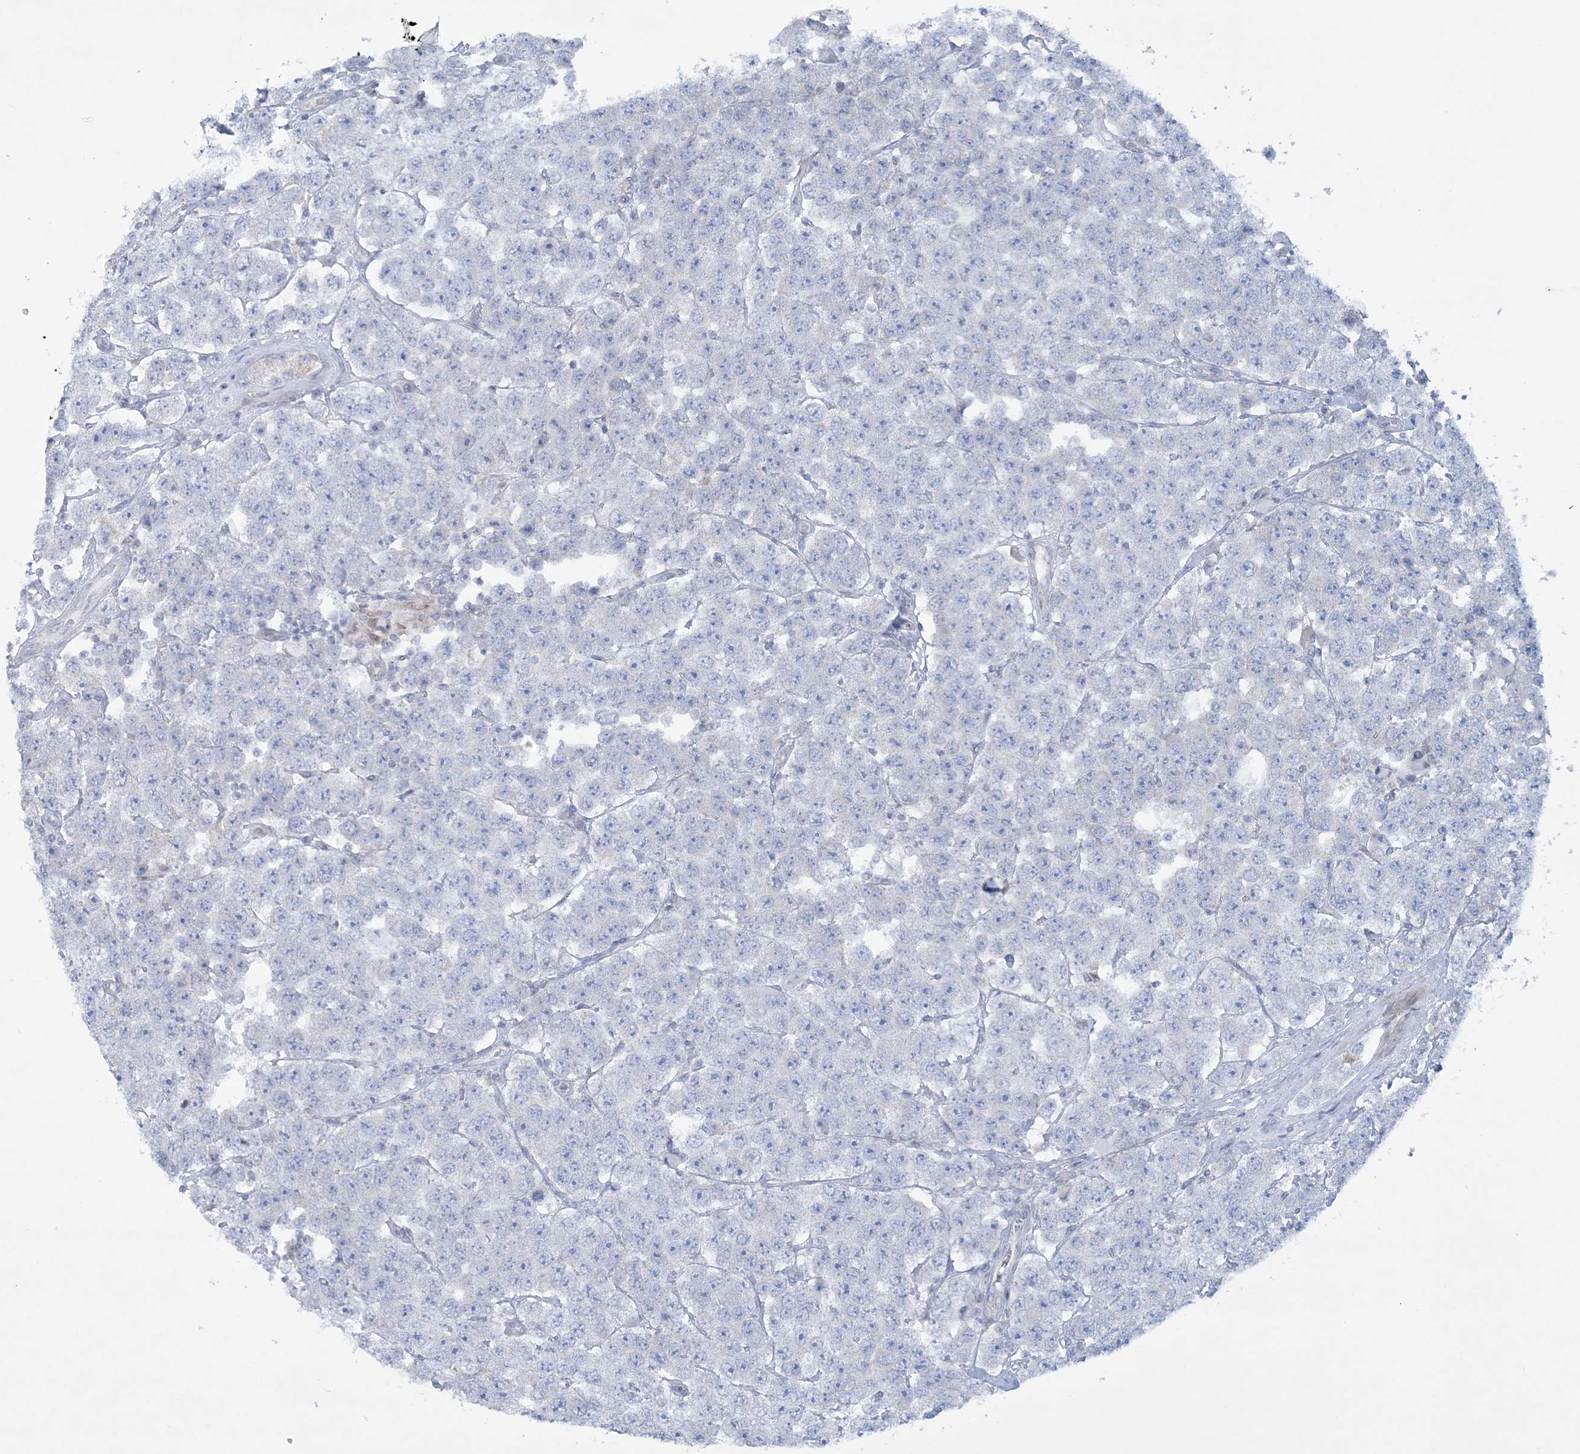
{"staining": {"intensity": "negative", "quantity": "none", "location": "none"}, "tissue": "testis cancer", "cell_type": "Tumor cells", "image_type": "cancer", "snomed": [{"axis": "morphology", "description": "Seminoma, NOS"}, {"axis": "topography", "description": "Testis"}], "caption": "Immunohistochemical staining of human testis cancer shows no significant staining in tumor cells. (DAB immunohistochemistry with hematoxylin counter stain).", "gene": "TBC1D7", "patient": {"sex": "male", "age": 28}}